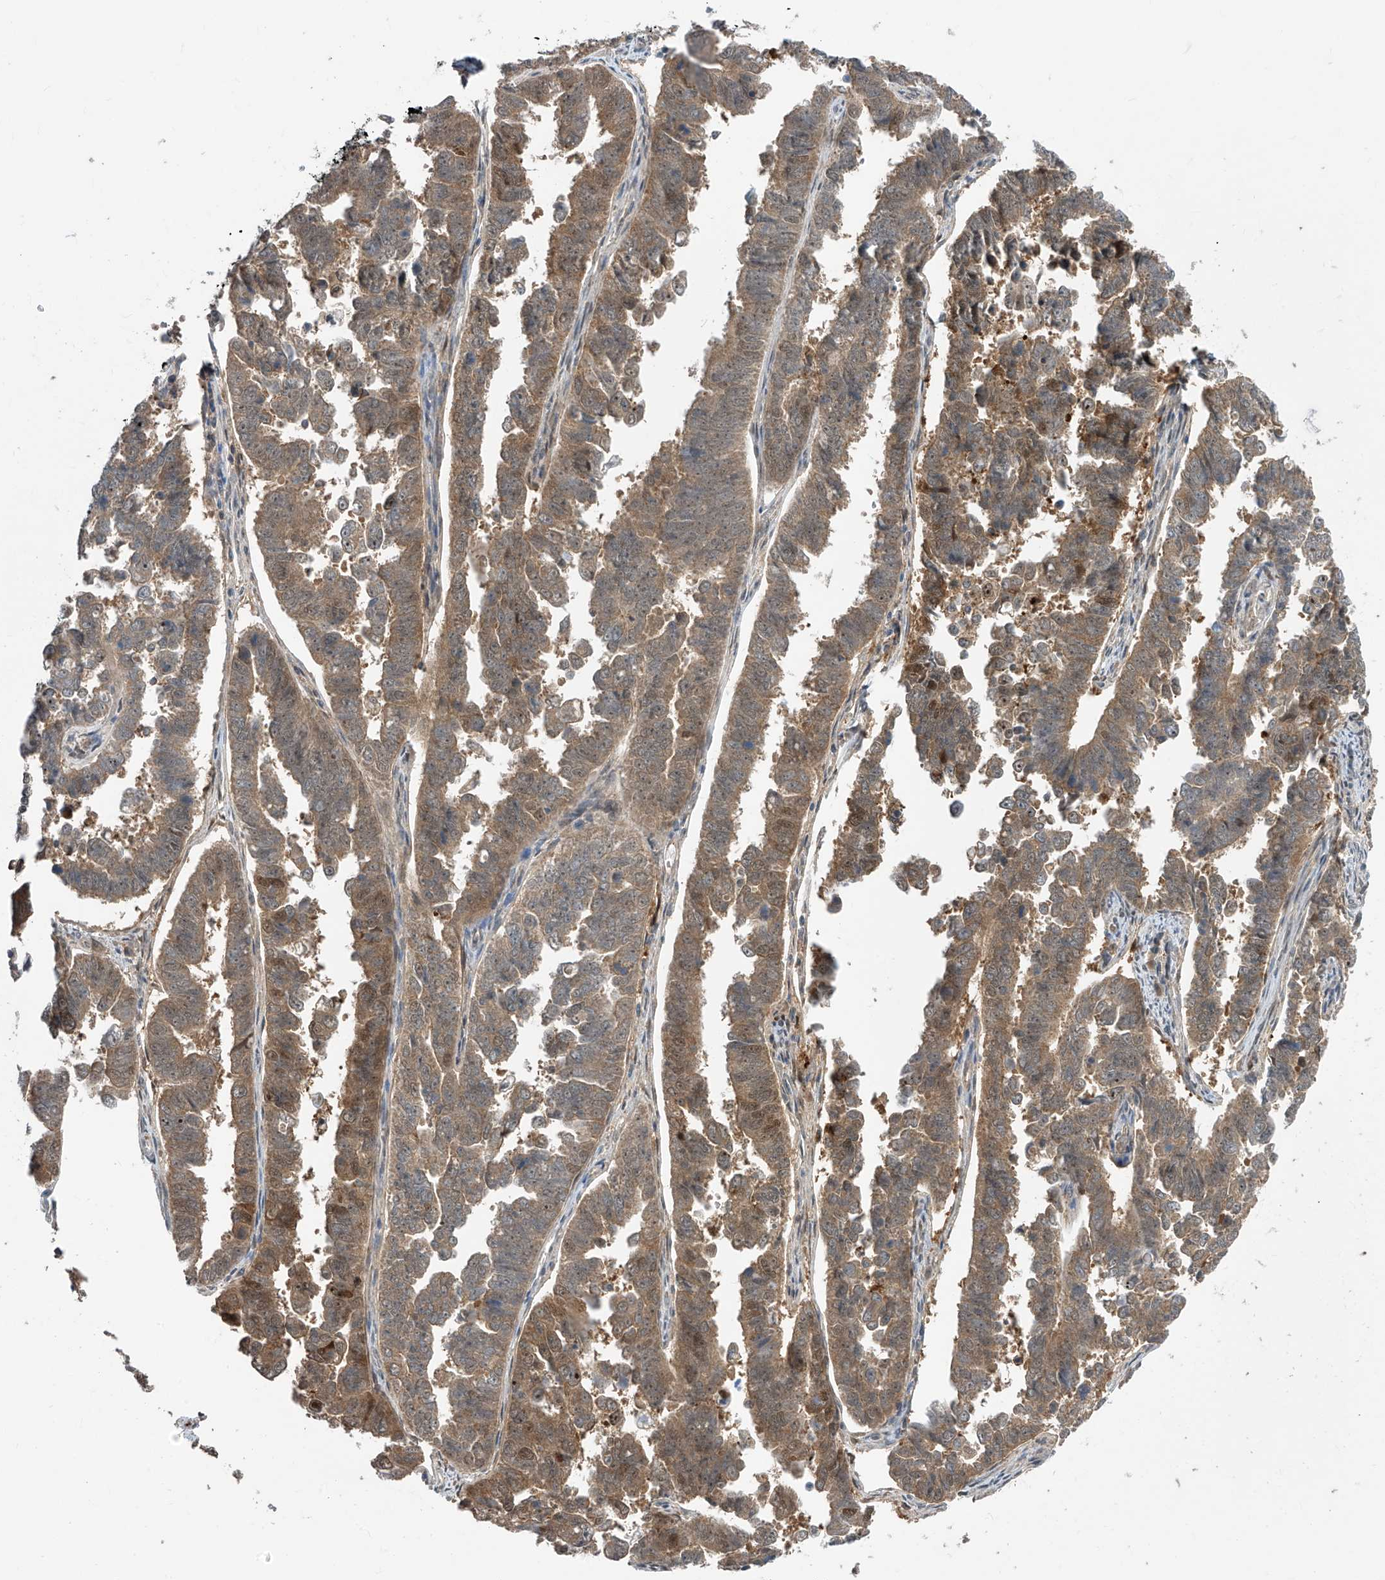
{"staining": {"intensity": "moderate", "quantity": ">75%", "location": "cytoplasmic/membranous"}, "tissue": "endometrial cancer", "cell_type": "Tumor cells", "image_type": "cancer", "snomed": [{"axis": "morphology", "description": "Adenocarcinoma, NOS"}, {"axis": "topography", "description": "Endometrium"}], "caption": "About >75% of tumor cells in endometrial cancer display moderate cytoplasmic/membranous protein expression as visualized by brown immunohistochemical staining.", "gene": "TTC38", "patient": {"sex": "female", "age": 75}}